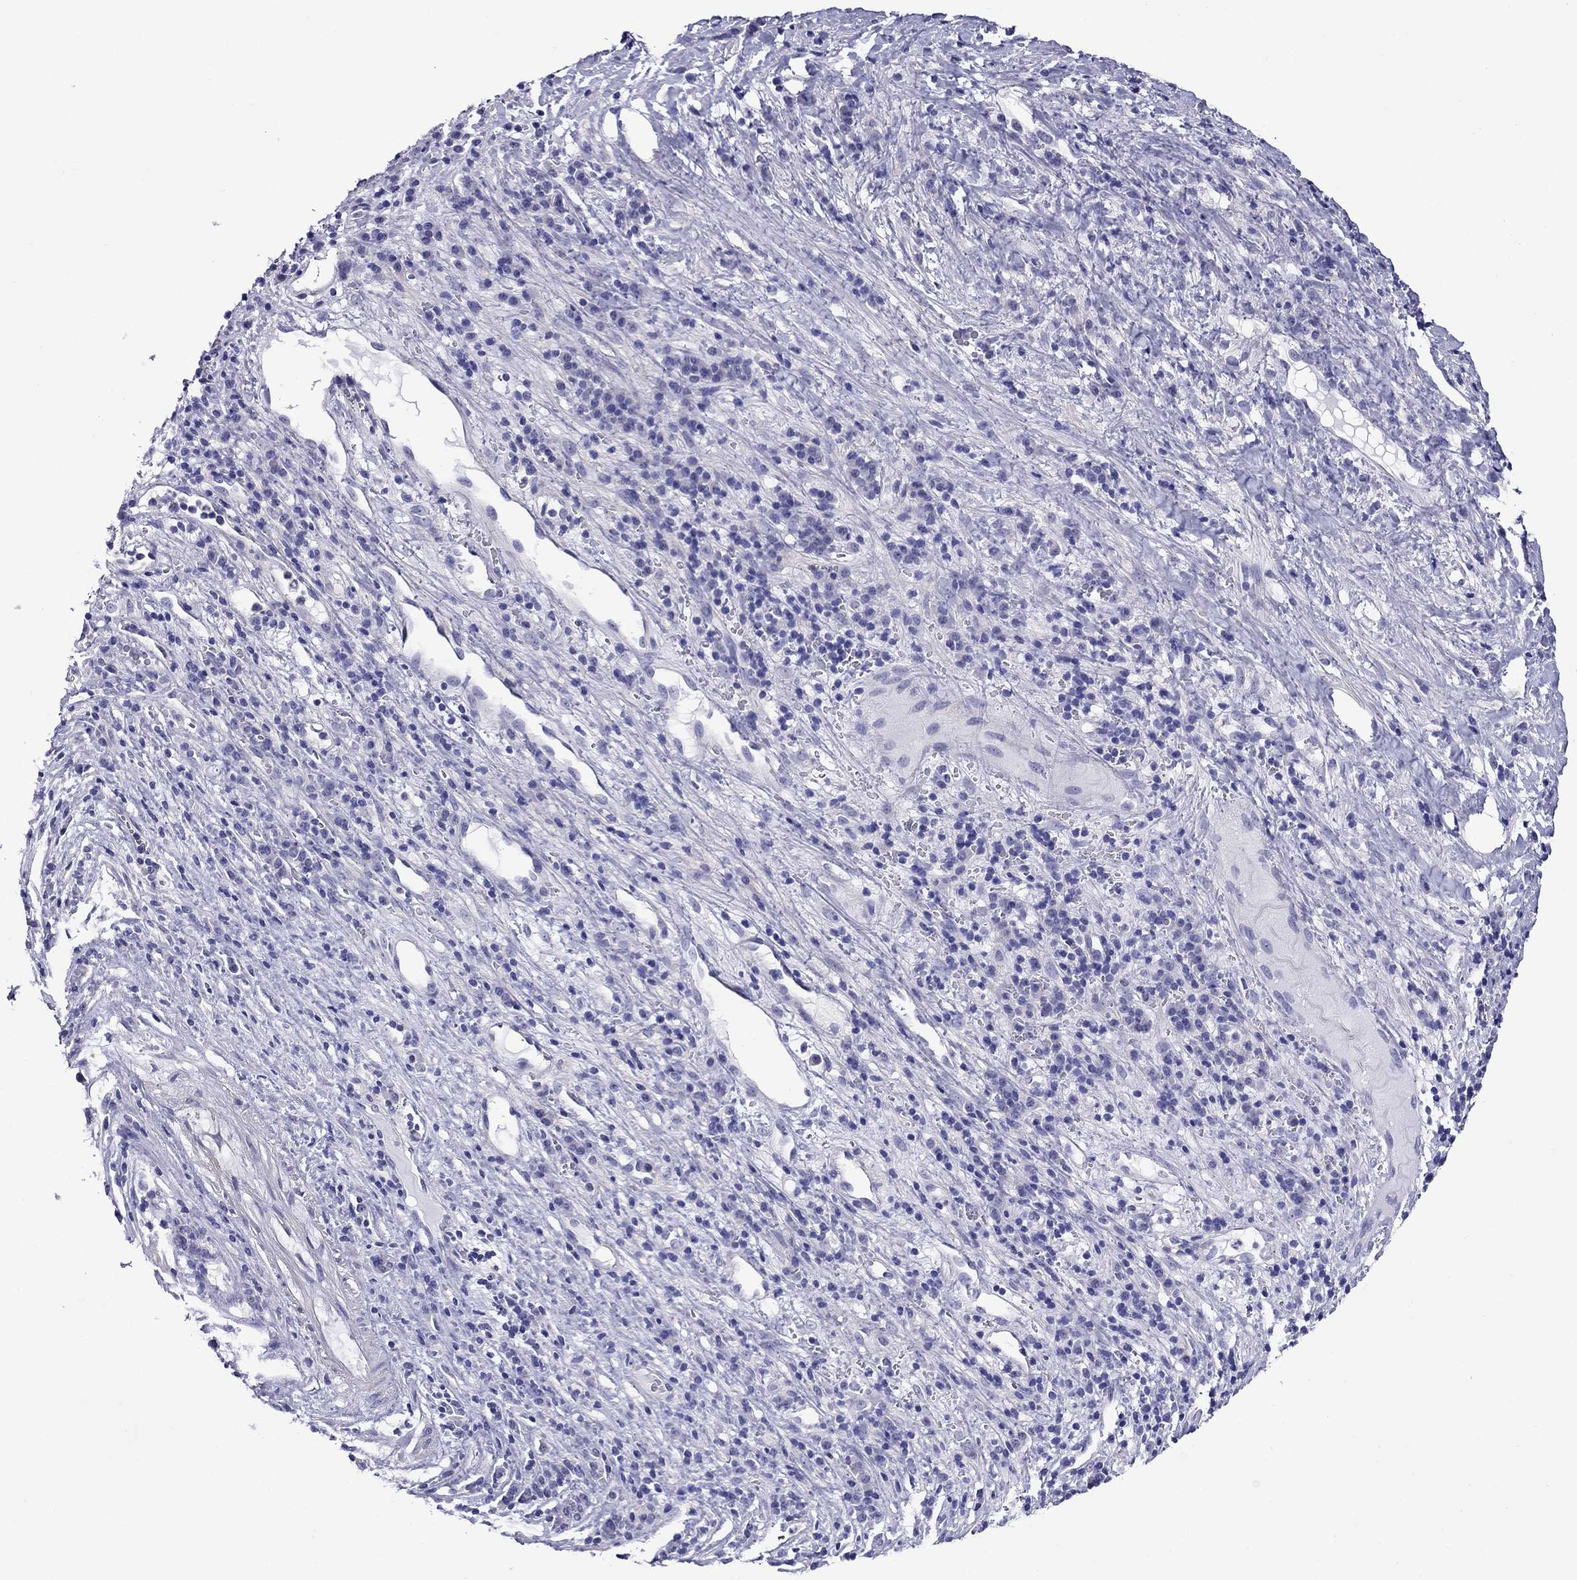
{"staining": {"intensity": "negative", "quantity": "none", "location": "none"}, "tissue": "liver cancer", "cell_type": "Tumor cells", "image_type": "cancer", "snomed": [{"axis": "morphology", "description": "Carcinoma, Hepatocellular, NOS"}, {"axis": "topography", "description": "Liver"}], "caption": "Protein analysis of liver hepatocellular carcinoma reveals no significant expression in tumor cells.", "gene": "SCG2", "patient": {"sex": "female", "age": 60}}